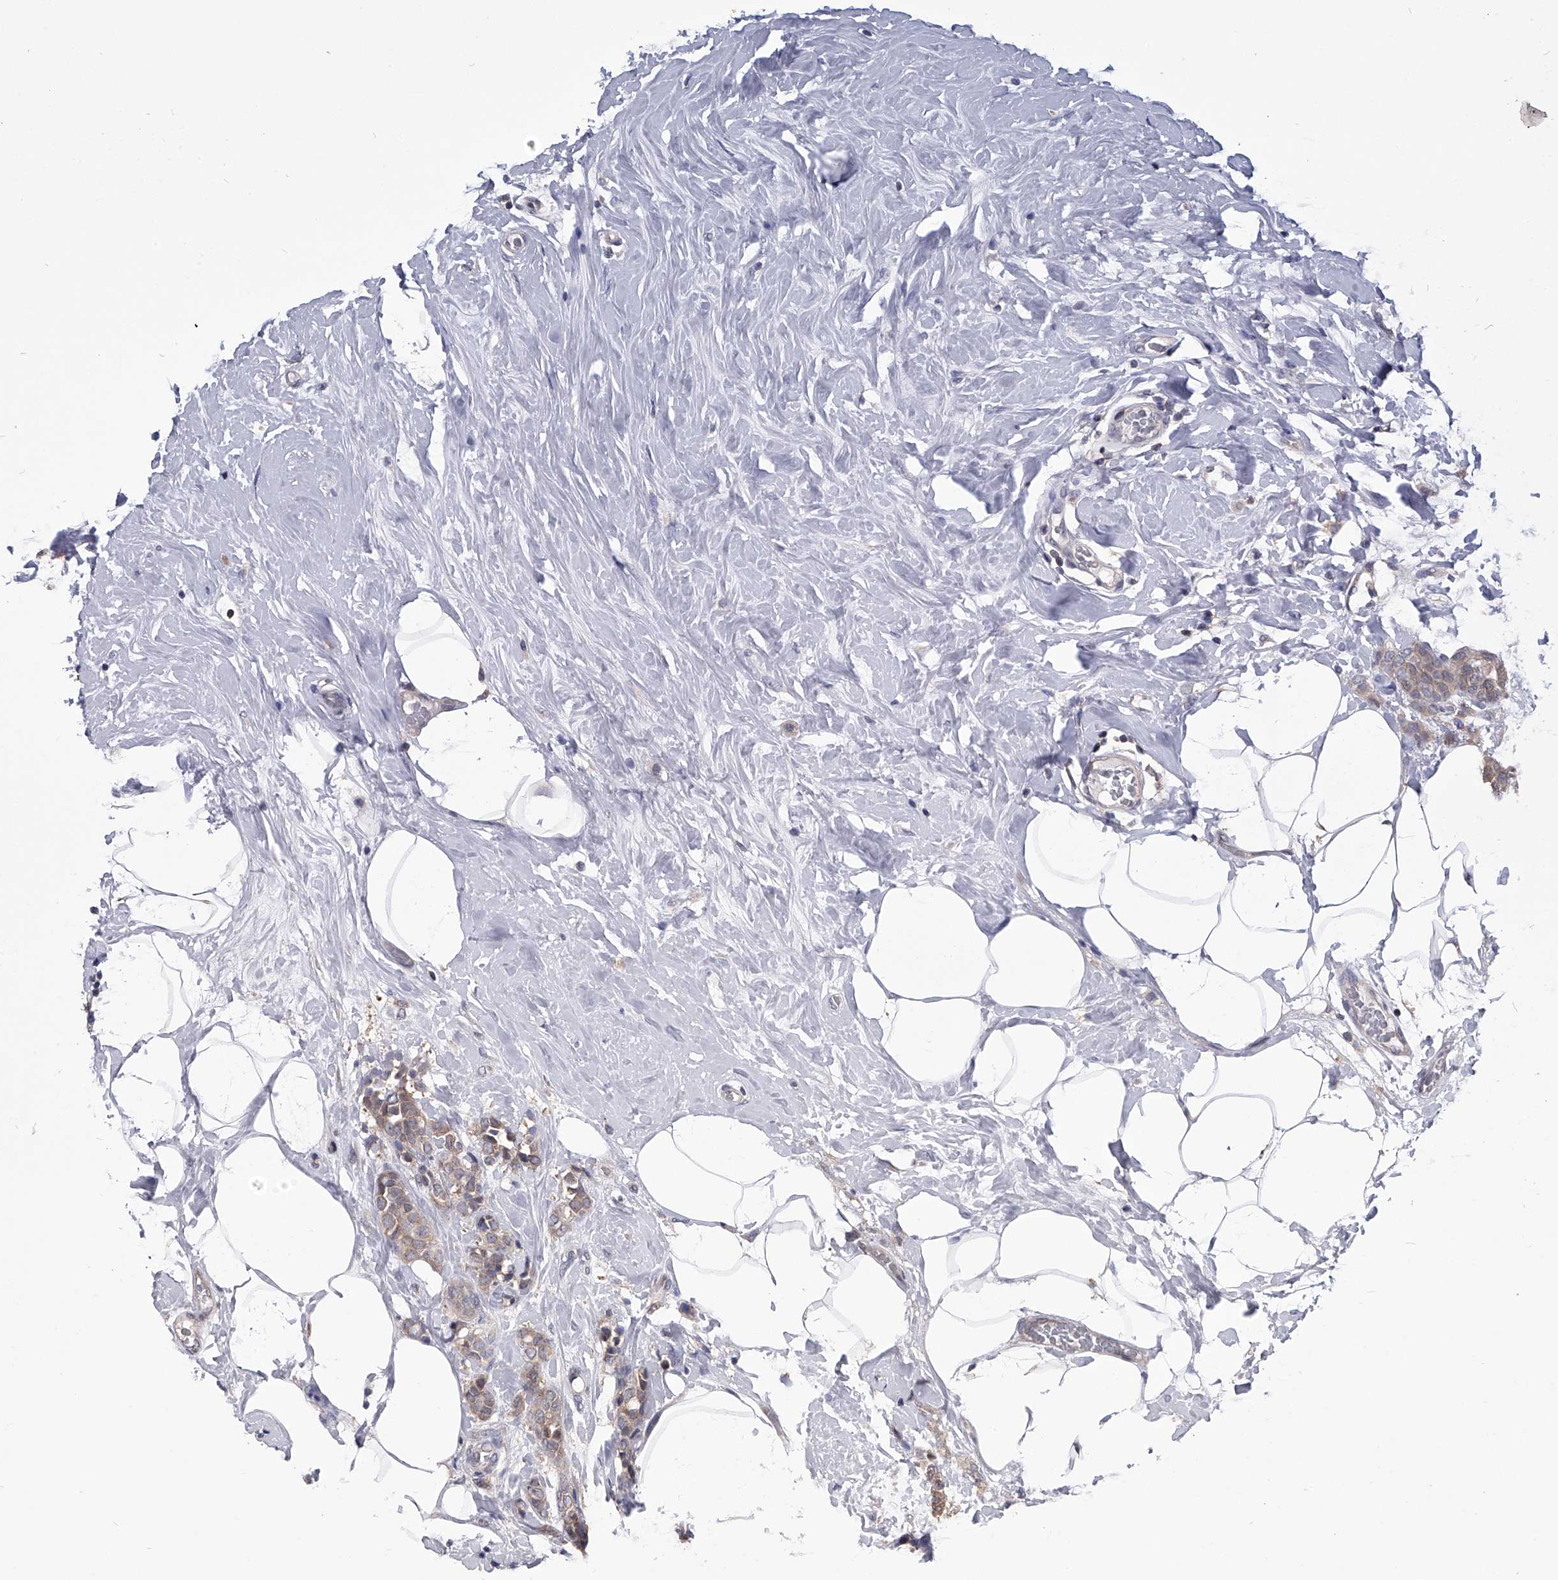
{"staining": {"intensity": "weak", "quantity": ">75%", "location": "cytoplasmic/membranous"}, "tissue": "breast cancer", "cell_type": "Tumor cells", "image_type": "cancer", "snomed": [{"axis": "morphology", "description": "Lobular carcinoma, in situ"}, {"axis": "morphology", "description": "Lobular carcinoma"}, {"axis": "topography", "description": "Breast"}], "caption": "Immunohistochemical staining of human breast cancer demonstrates low levels of weak cytoplasmic/membranous staining in about >75% of tumor cells.", "gene": "PAN3", "patient": {"sex": "female", "age": 41}}